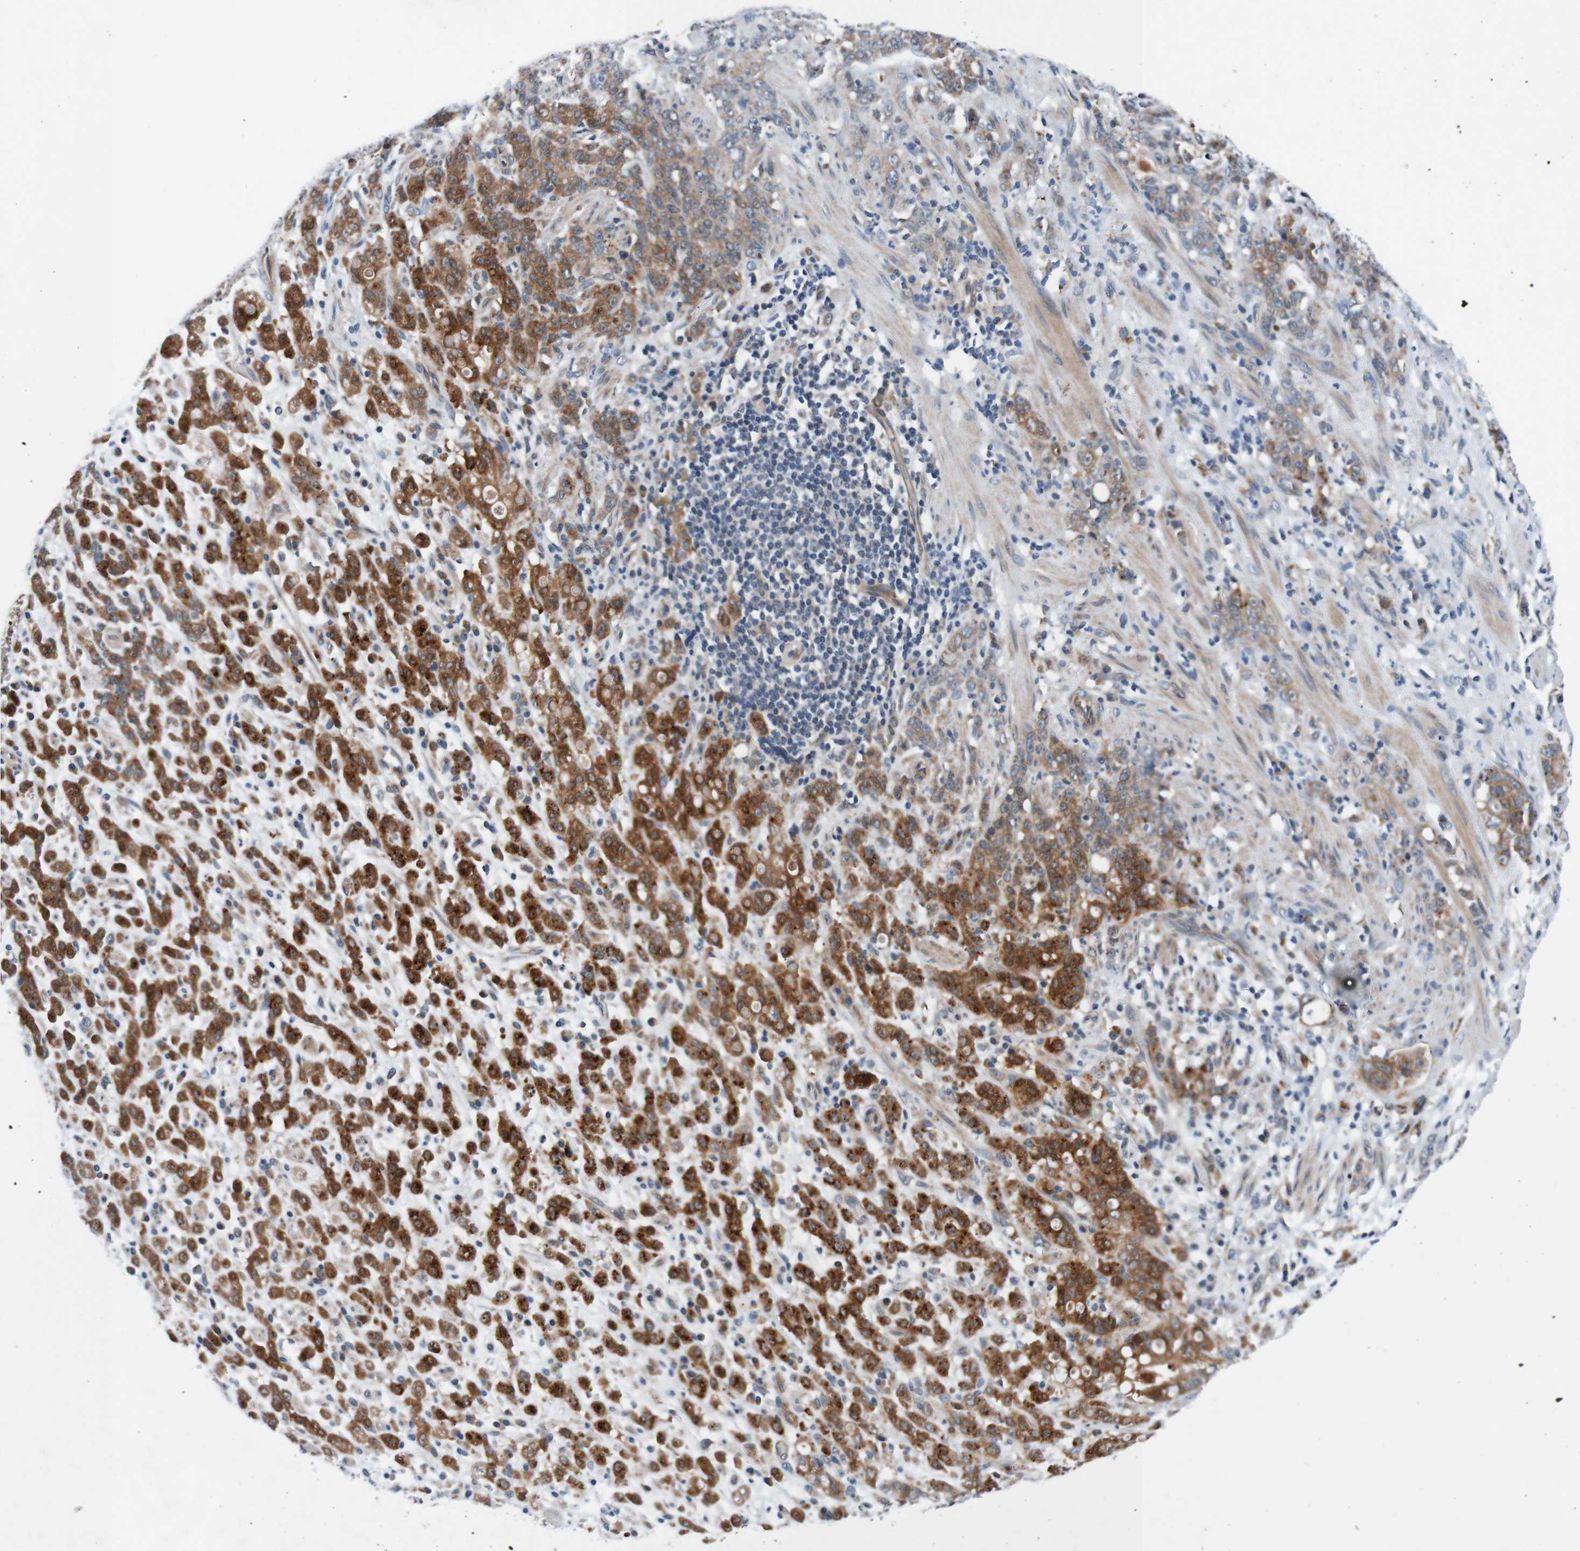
{"staining": {"intensity": "strong", "quantity": ">75%", "location": "cytoplasmic/membranous"}, "tissue": "stomach cancer", "cell_type": "Tumor cells", "image_type": "cancer", "snomed": [{"axis": "morphology", "description": "Adenocarcinoma, NOS"}, {"axis": "topography", "description": "Stomach, lower"}], "caption": "DAB immunohistochemical staining of human stomach cancer shows strong cytoplasmic/membranous protein positivity in approximately >75% of tumor cells.", "gene": "CPED1", "patient": {"sex": "male", "age": 88}}